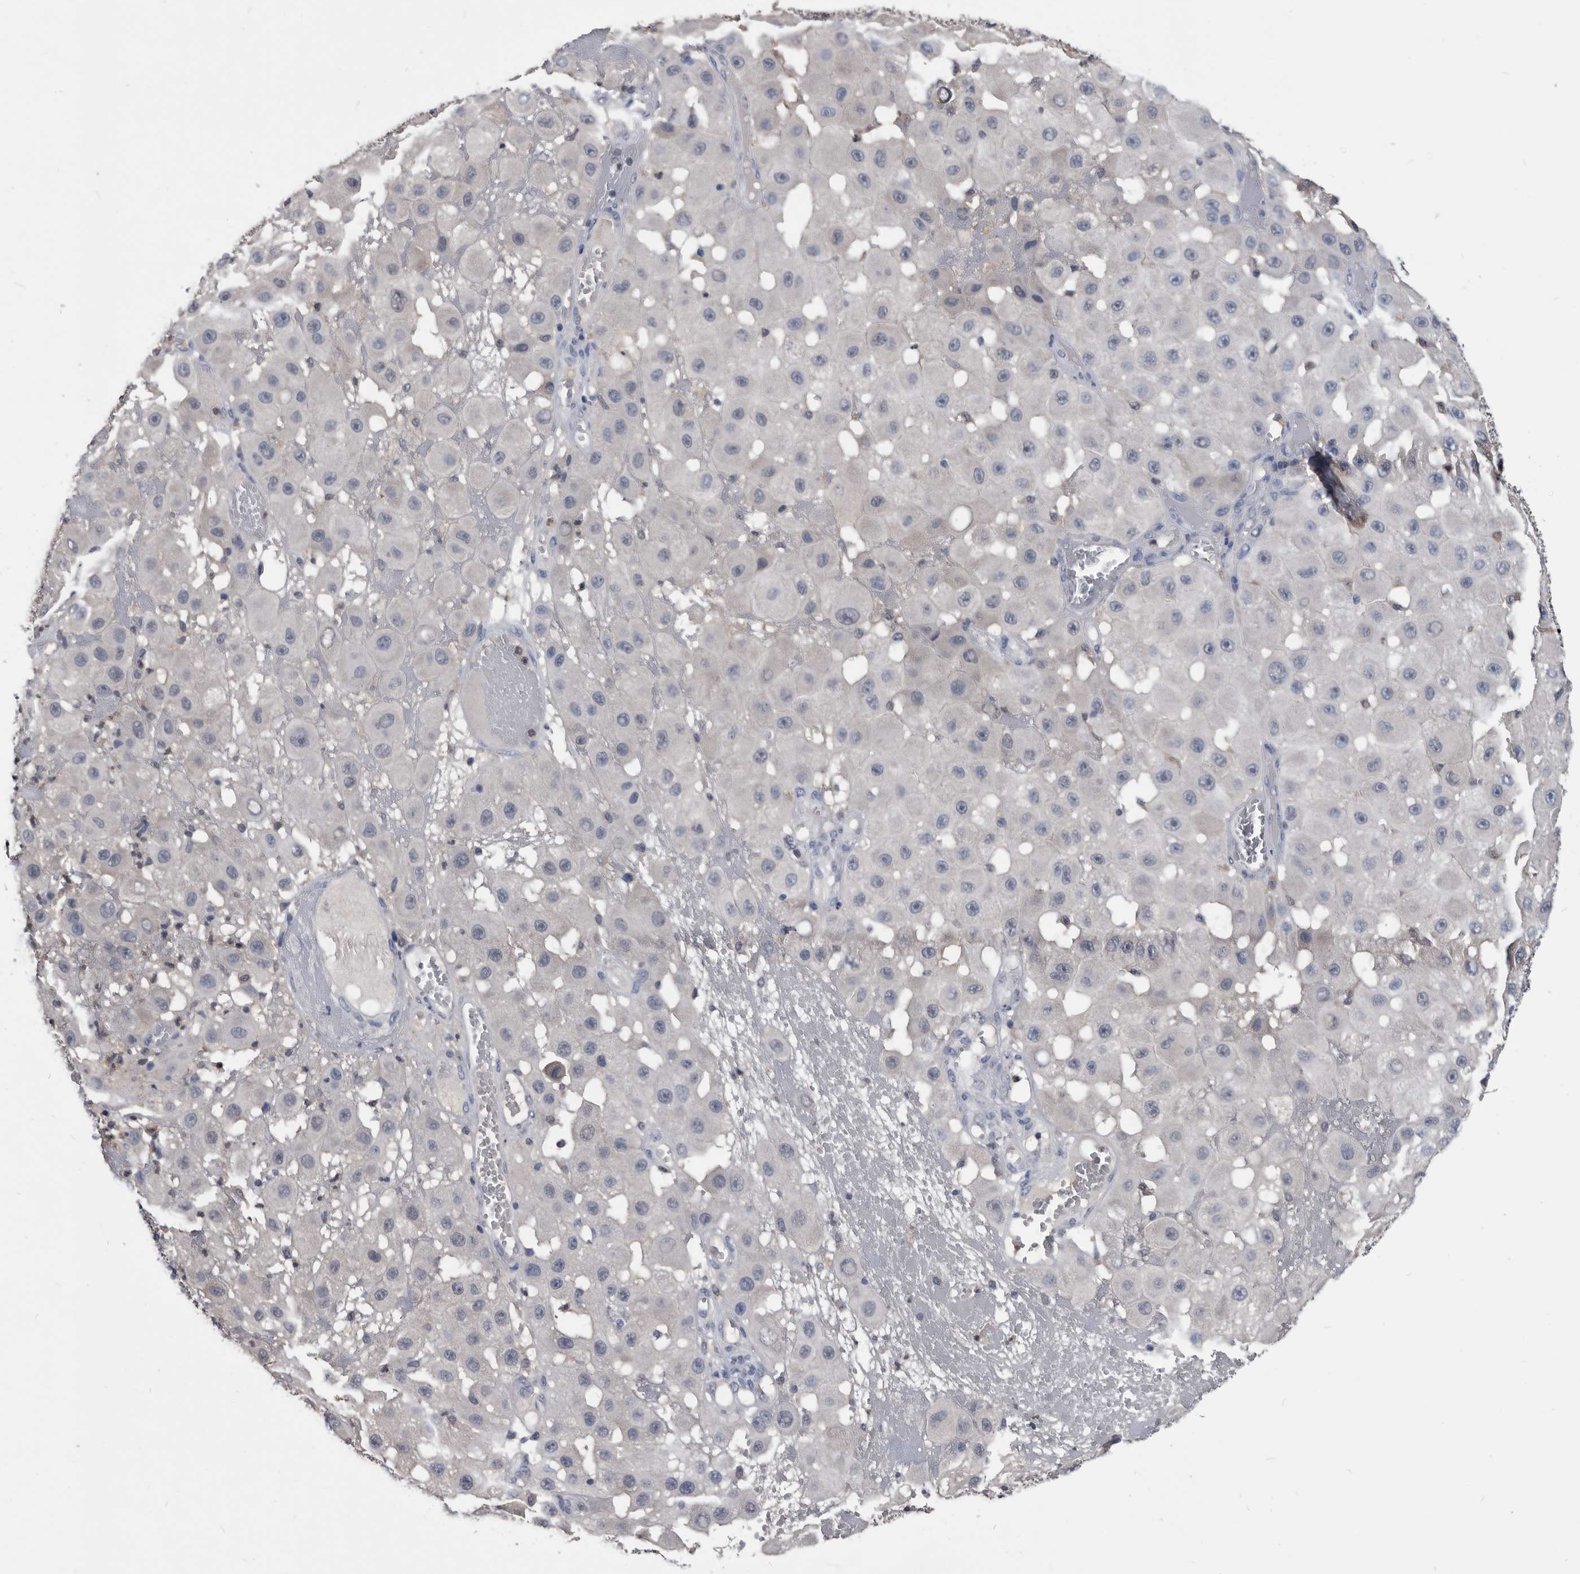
{"staining": {"intensity": "negative", "quantity": "none", "location": "none"}, "tissue": "melanoma", "cell_type": "Tumor cells", "image_type": "cancer", "snomed": [{"axis": "morphology", "description": "Malignant melanoma, NOS"}, {"axis": "topography", "description": "Skin"}], "caption": "High power microscopy image of an immunohistochemistry image of melanoma, revealing no significant expression in tumor cells.", "gene": "PDXK", "patient": {"sex": "female", "age": 81}}